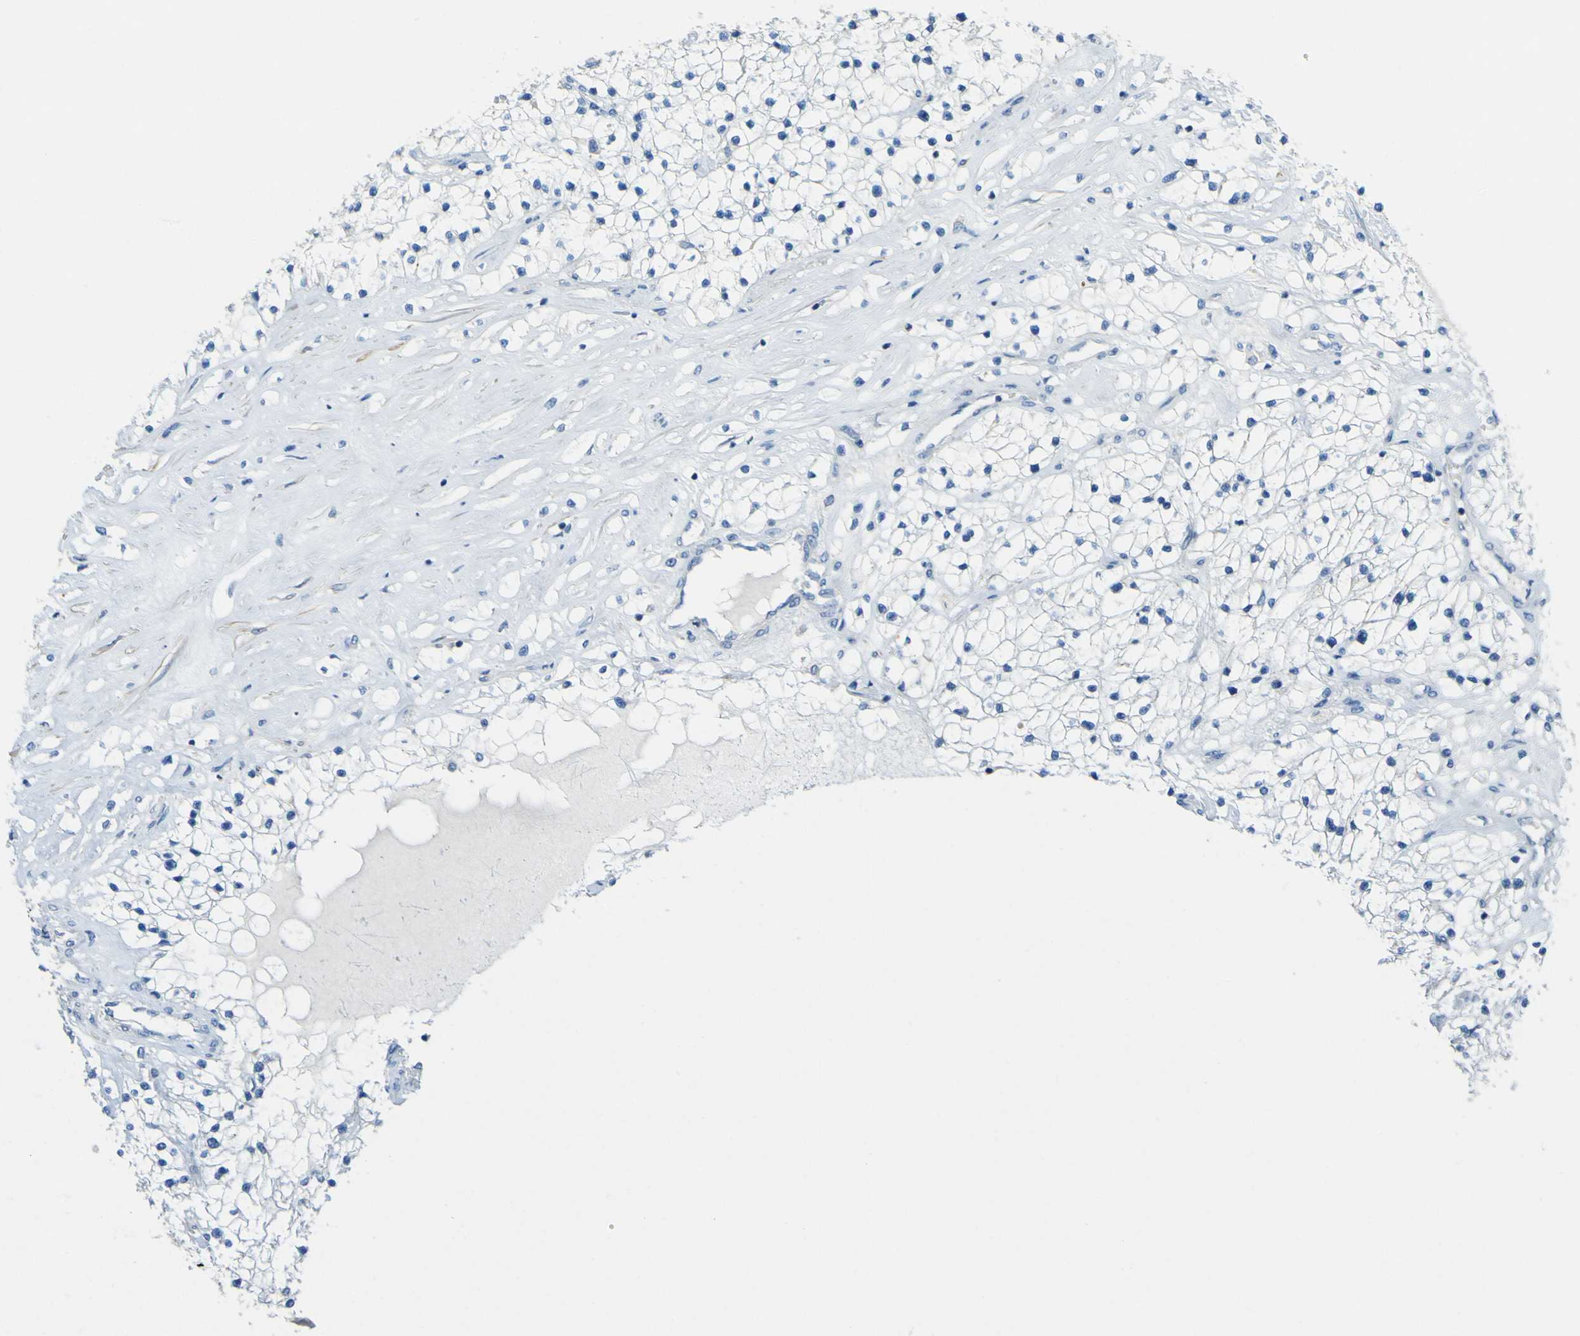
{"staining": {"intensity": "negative", "quantity": "none", "location": "none"}, "tissue": "renal cancer", "cell_type": "Tumor cells", "image_type": "cancer", "snomed": [{"axis": "morphology", "description": "Adenocarcinoma, NOS"}, {"axis": "topography", "description": "Kidney"}], "caption": "This is a image of immunohistochemistry staining of renal cancer (adenocarcinoma), which shows no expression in tumor cells. (Stains: DAB immunohistochemistry with hematoxylin counter stain, Microscopy: brightfield microscopy at high magnification).", "gene": "OGN", "patient": {"sex": "male", "age": 68}}